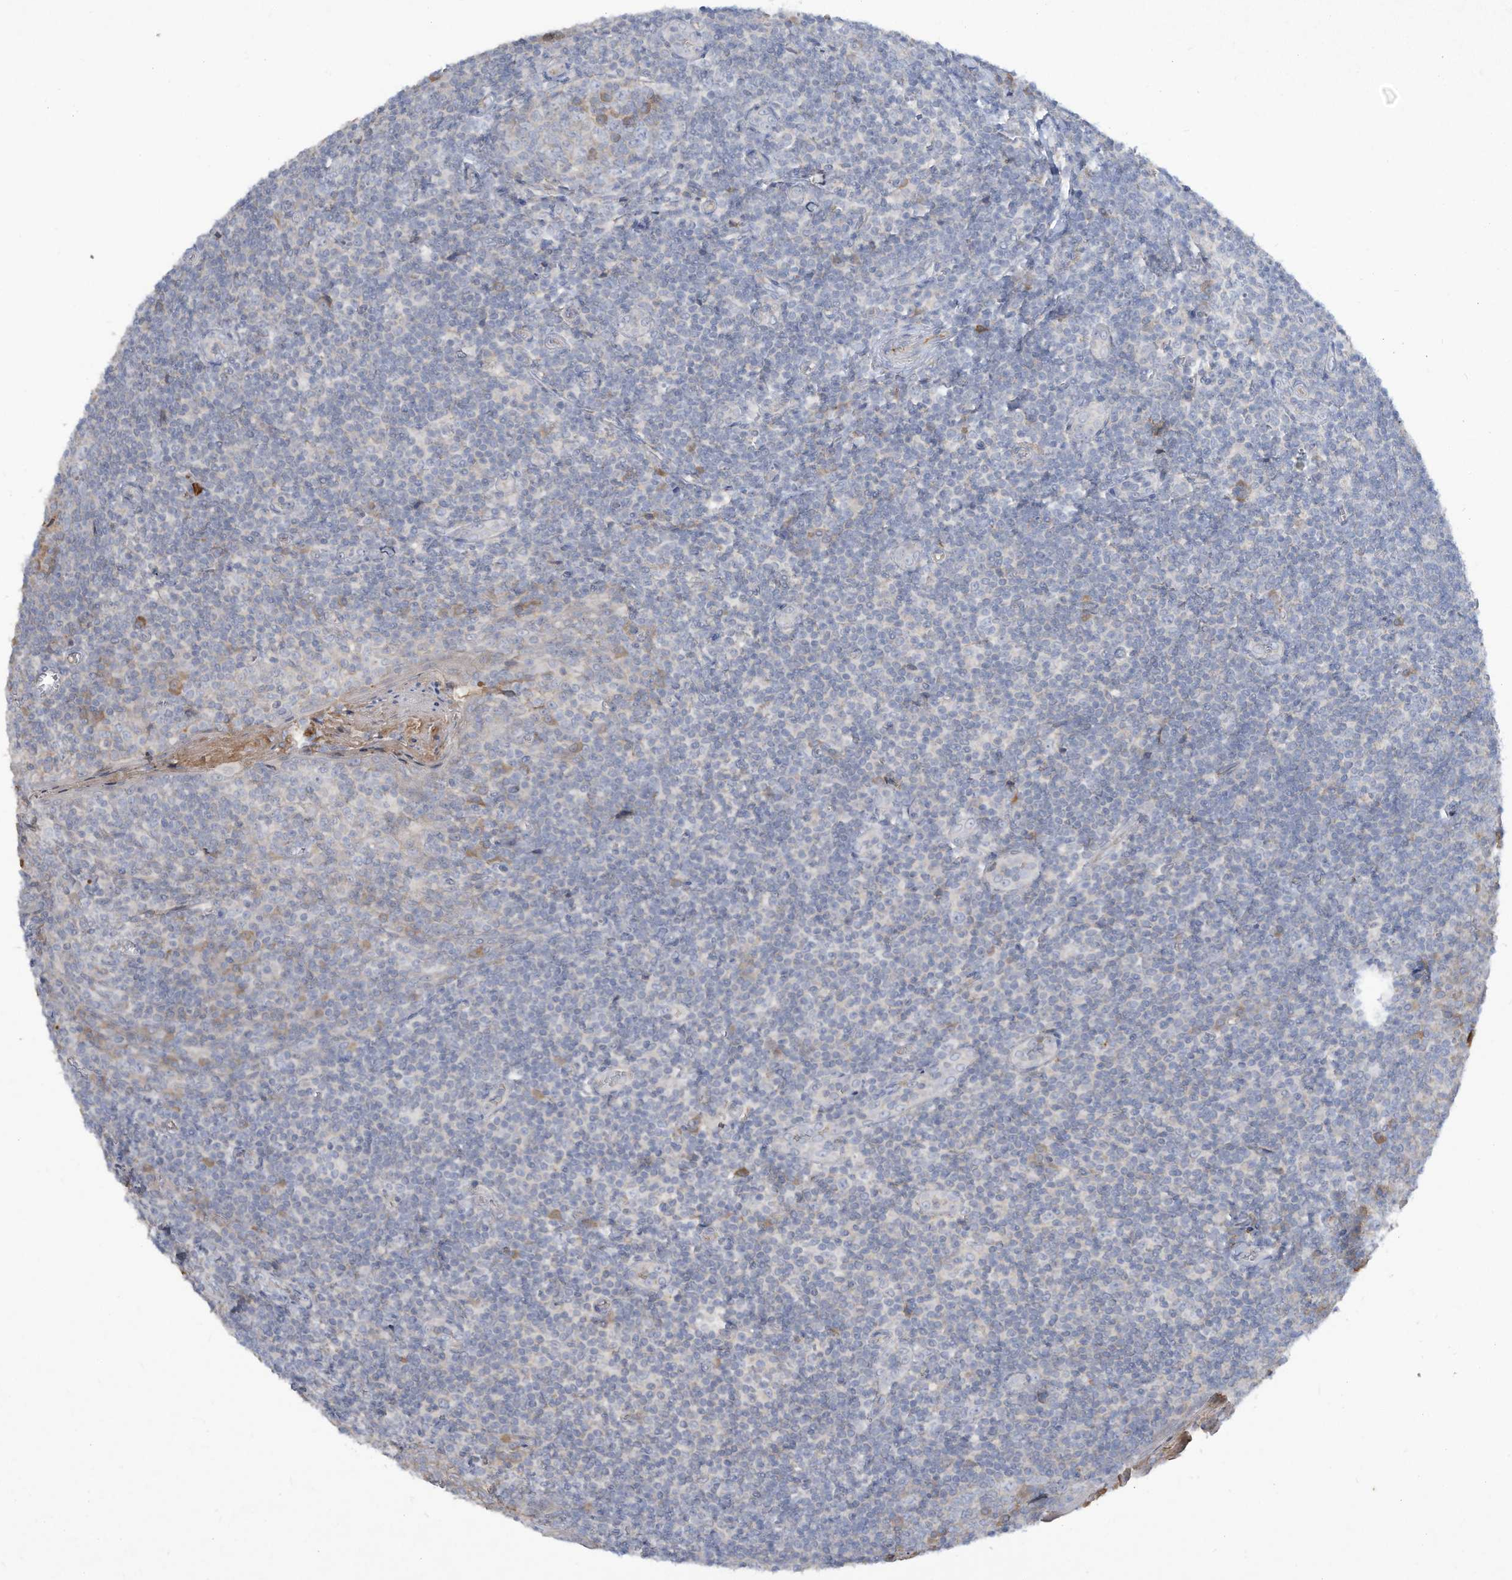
{"staining": {"intensity": "negative", "quantity": "none", "location": "none"}, "tissue": "tonsil", "cell_type": "Germinal center cells", "image_type": "normal", "snomed": [{"axis": "morphology", "description": "Normal tissue, NOS"}, {"axis": "topography", "description": "Tonsil"}], "caption": "DAB (3,3'-diaminobenzidine) immunohistochemical staining of benign tonsil exhibits no significant positivity in germinal center cells.", "gene": "HAS3", "patient": {"sex": "male", "age": 27}}